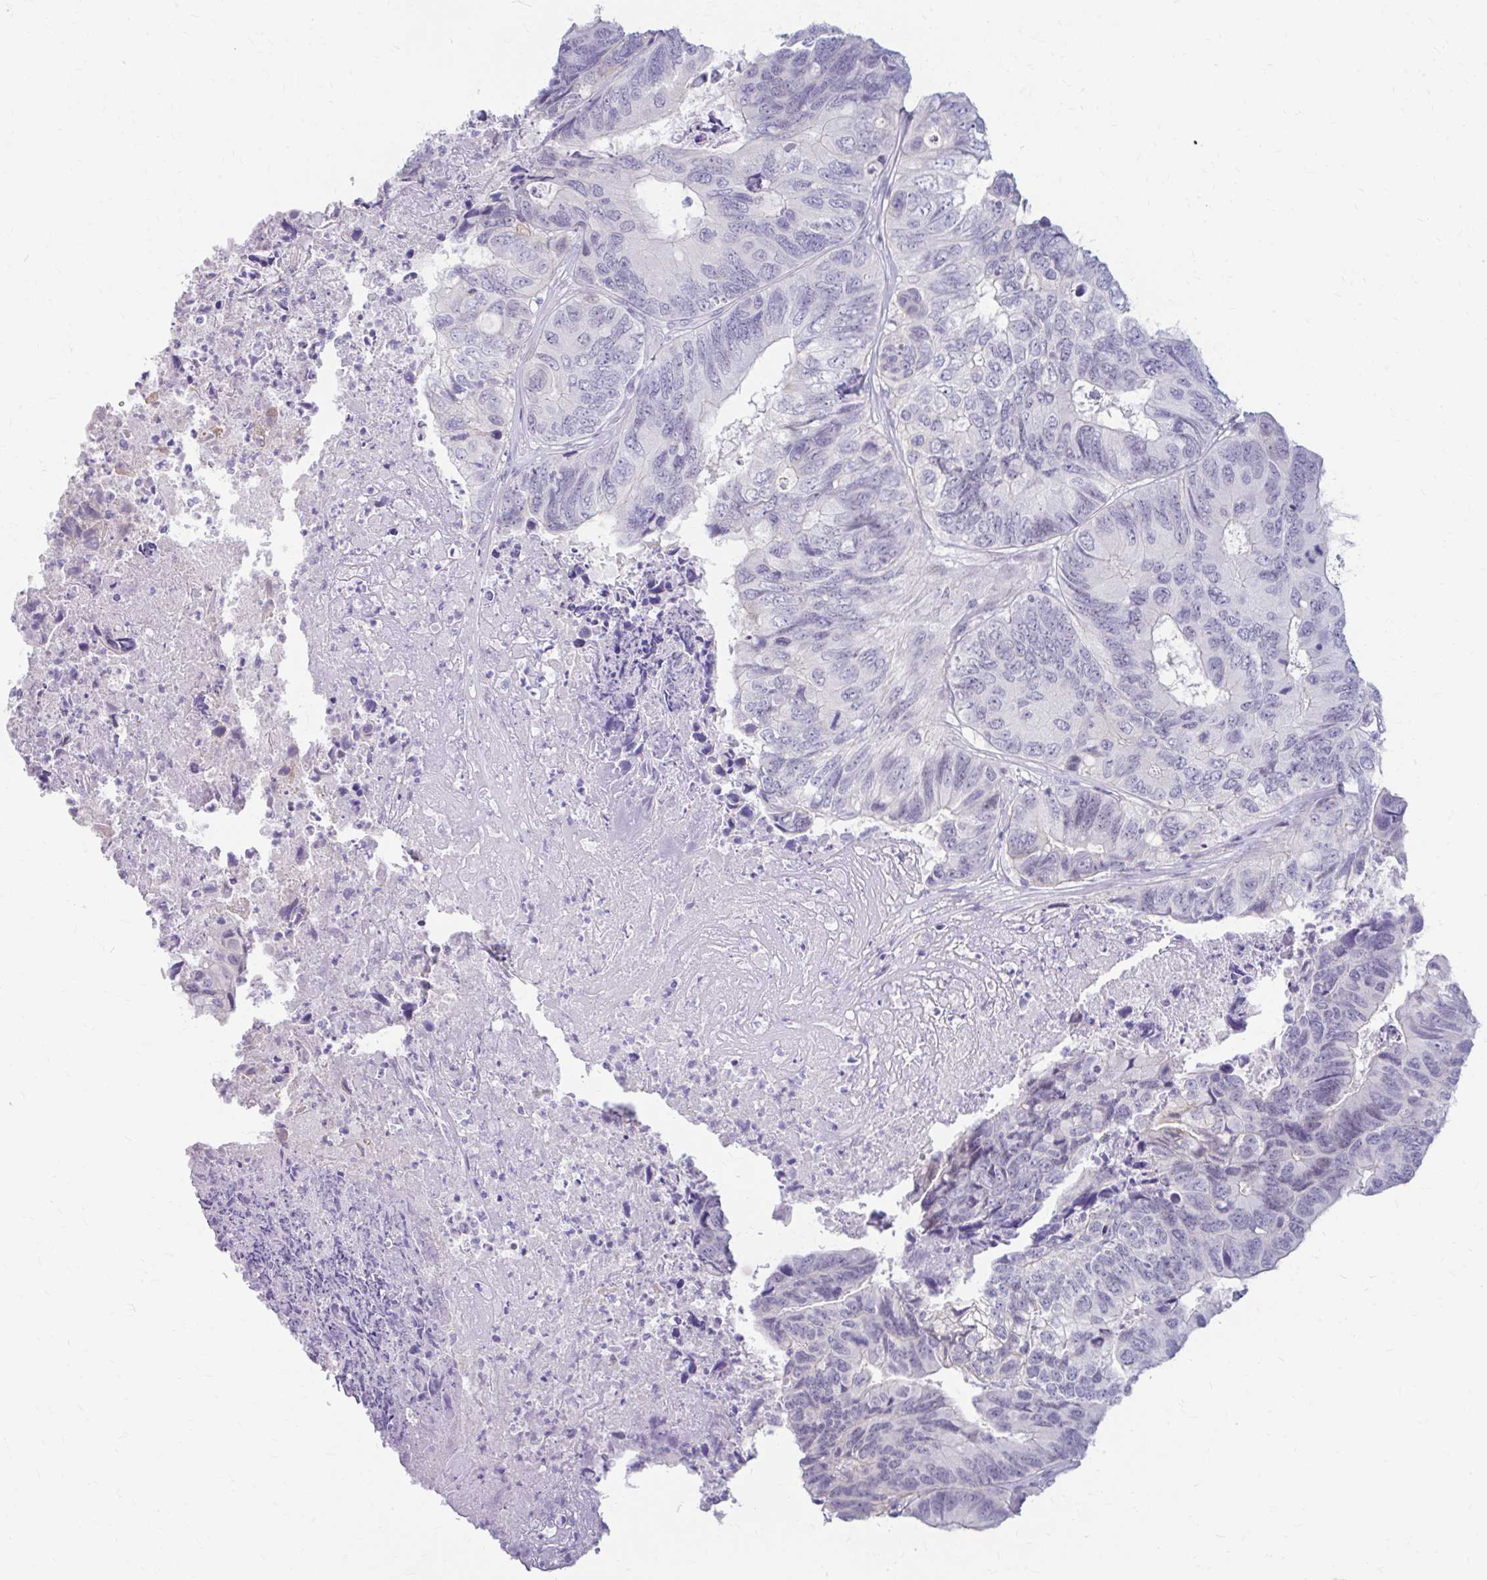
{"staining": {"intensity": "negative", "quantity": "none", "location": "none"}, "tissue": "colorectal cancer", "cell_type": "Tumor cells", "image_type": "cancer", "snomed": [{"axis": "morphology", "description": "Adenocarcinoma, NOS"}, {"axis": "topography", "description": "Colon"}], "caption": "A high-resolution photomicrograph shows IHC staining of colorectal cancer, which demonstrates no significant expression in tumor cells. (Brightfield microscopy of DAB (3,3'-diaminobenzidine) IHC at high magnification).", "gene": "RGS16", "patient": {"sex": "female", "age": 67}}